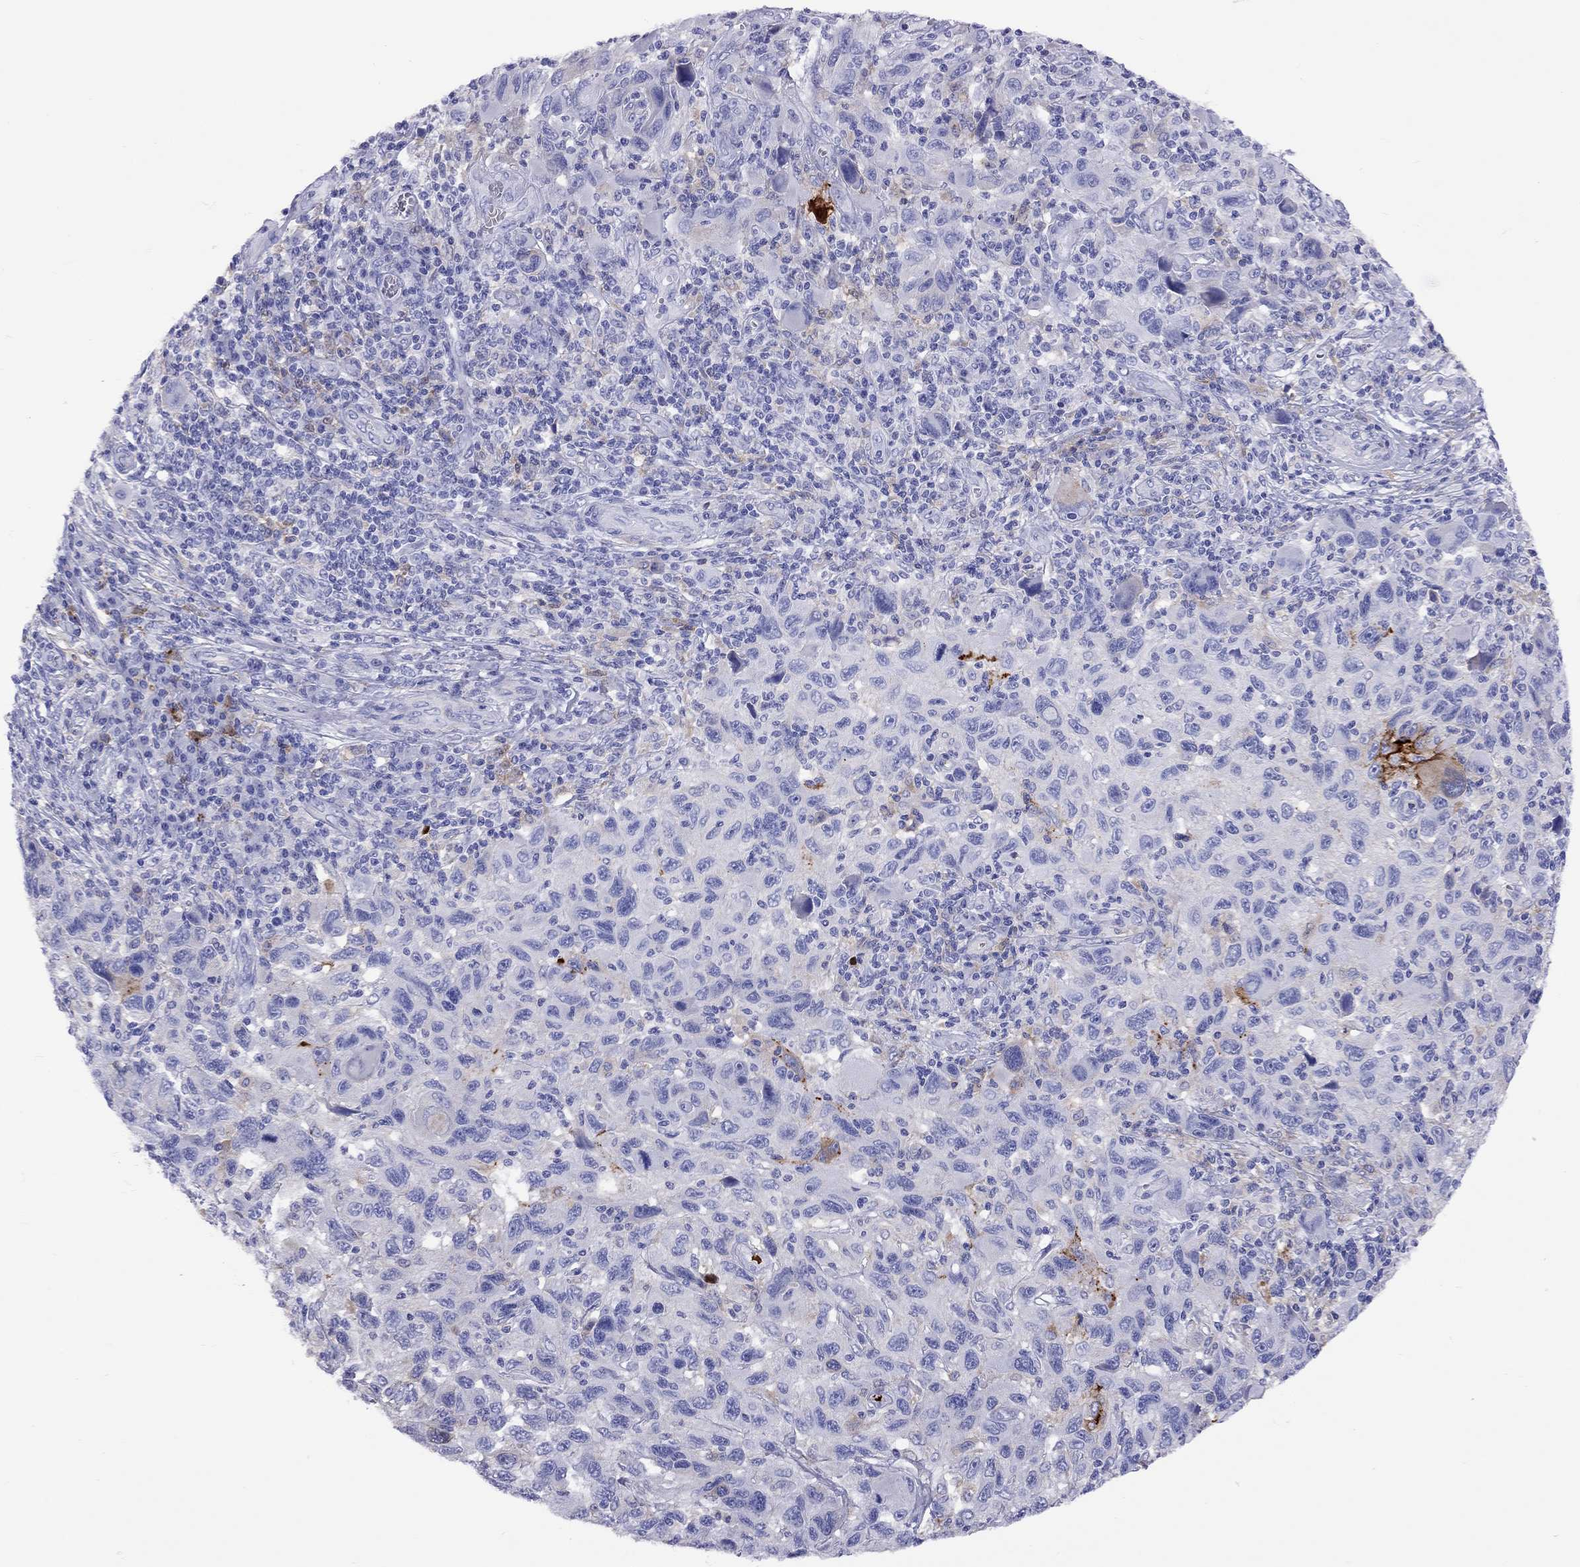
{"staining": {"intensity": "negative", "quantity": "none", "location": "none"}, "tissue": "melanoma", "cell_type": "Tumor cells", "image_type": "cancer", "snomed": [{"axis": "morphology", "description": "Malignant melanoma, NOS"}, {"axis": "topography", "description": "Skin"}], "caption": "IHC photomicrograph of human malignant melanoma stained for a protein (brown), which exhibits no staining in tumor cells.", "gene": "SERPINA3", "patient": {"sex": "male", "age": 53}}